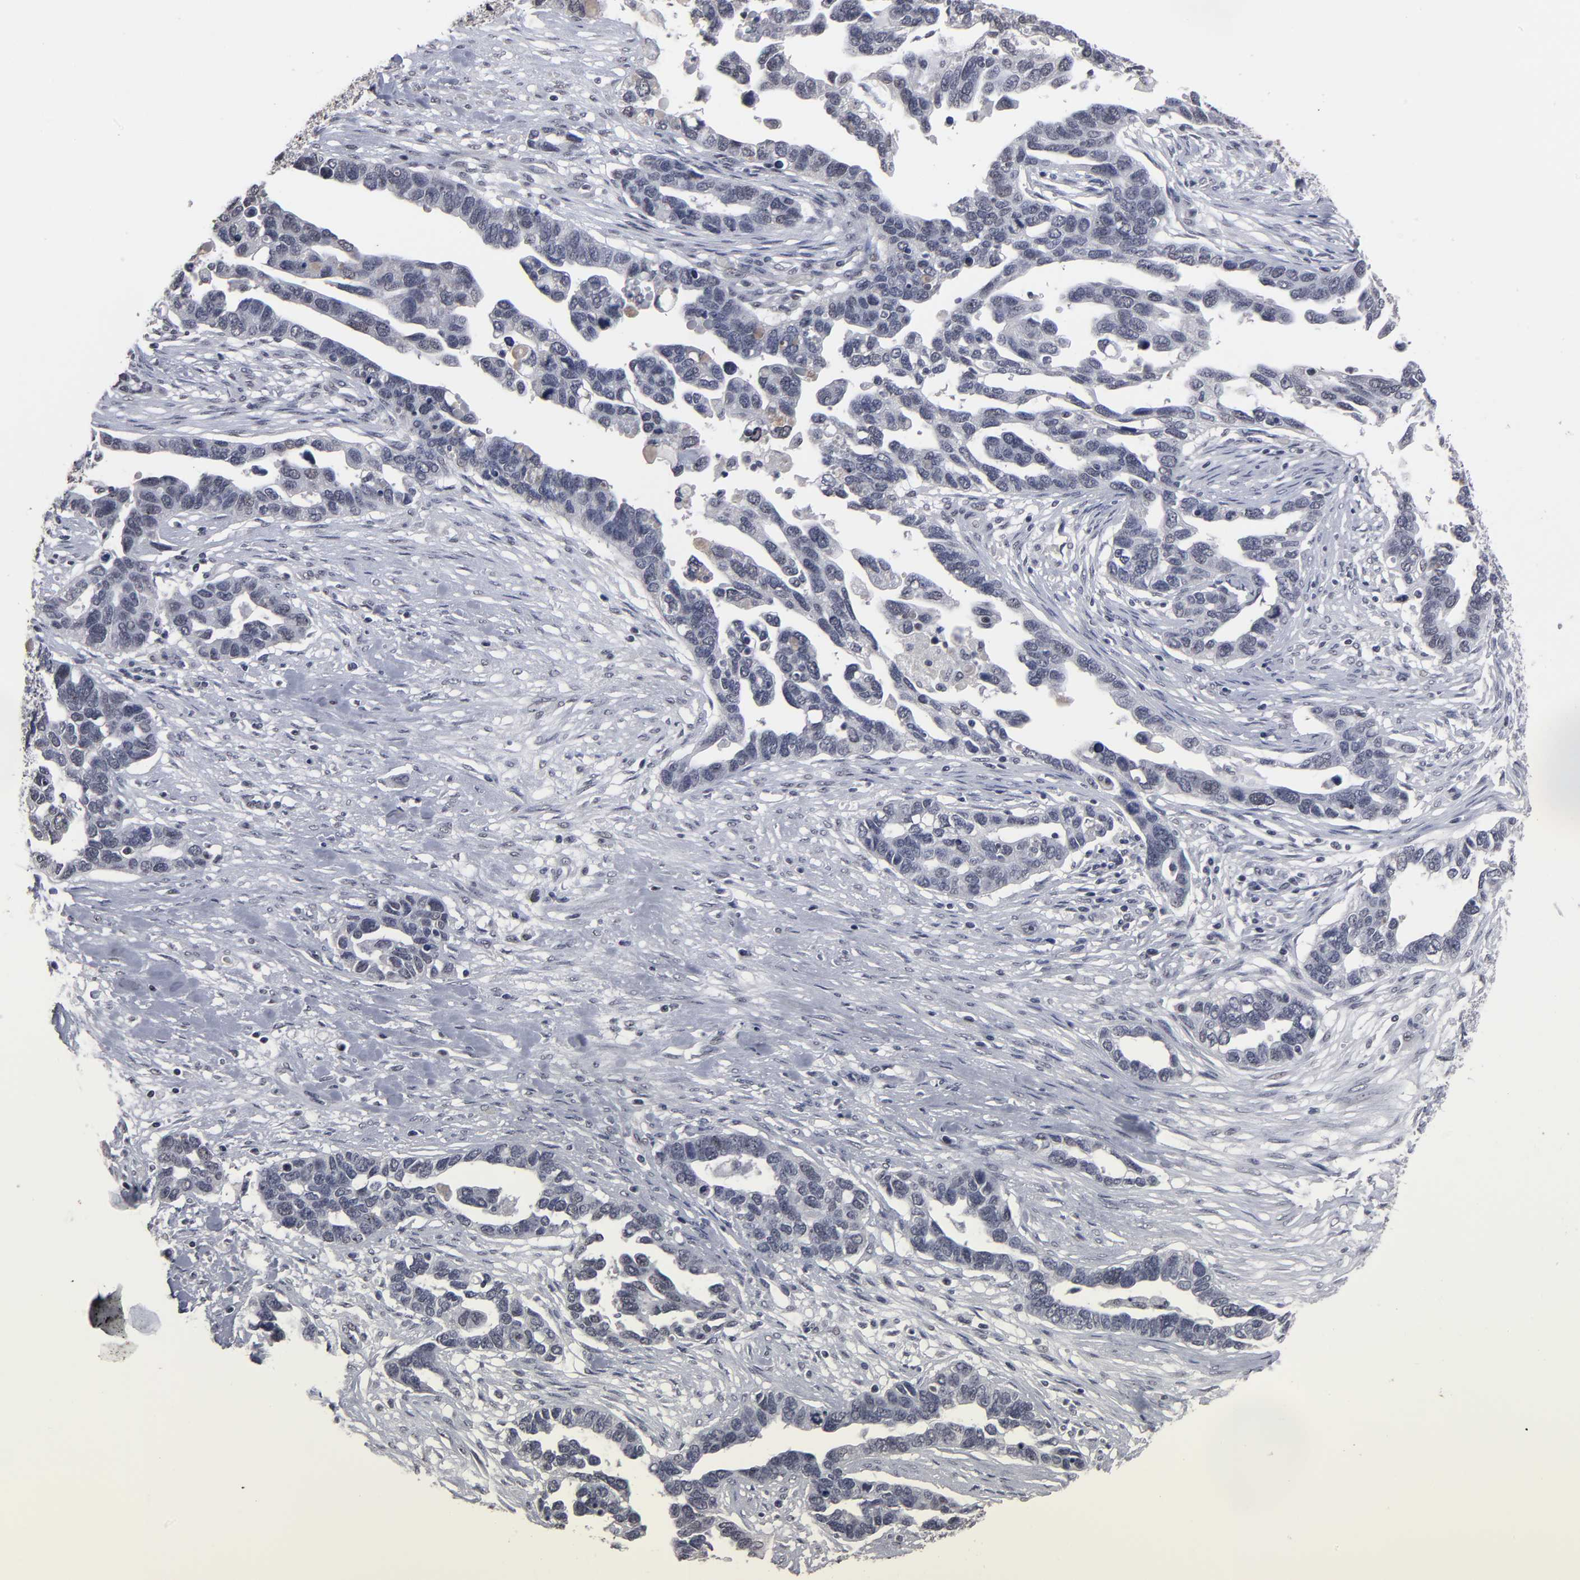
{"staining": {"intensity": "negative", "quantity": "none", "location": "none"}, "tissue": "ovarian cancer", "cell_type": "Tumor cells", "image_type": "cancer", "snomed": [{"axis": "morphology", "description": "Cystadenocarcinoma, serous, NOS"}, {"axis": "topography", "description": "Ovary"}], "caption": "Immunohistochemistry (IHC) histopathology image of human ovarian cancer (serous cystadenocarcinoma) stained for a protein (brown), which exhibits no positivity in tumor cells.", "gene": "SSRP1", "patient": {"sex": "female", "age": 54}}